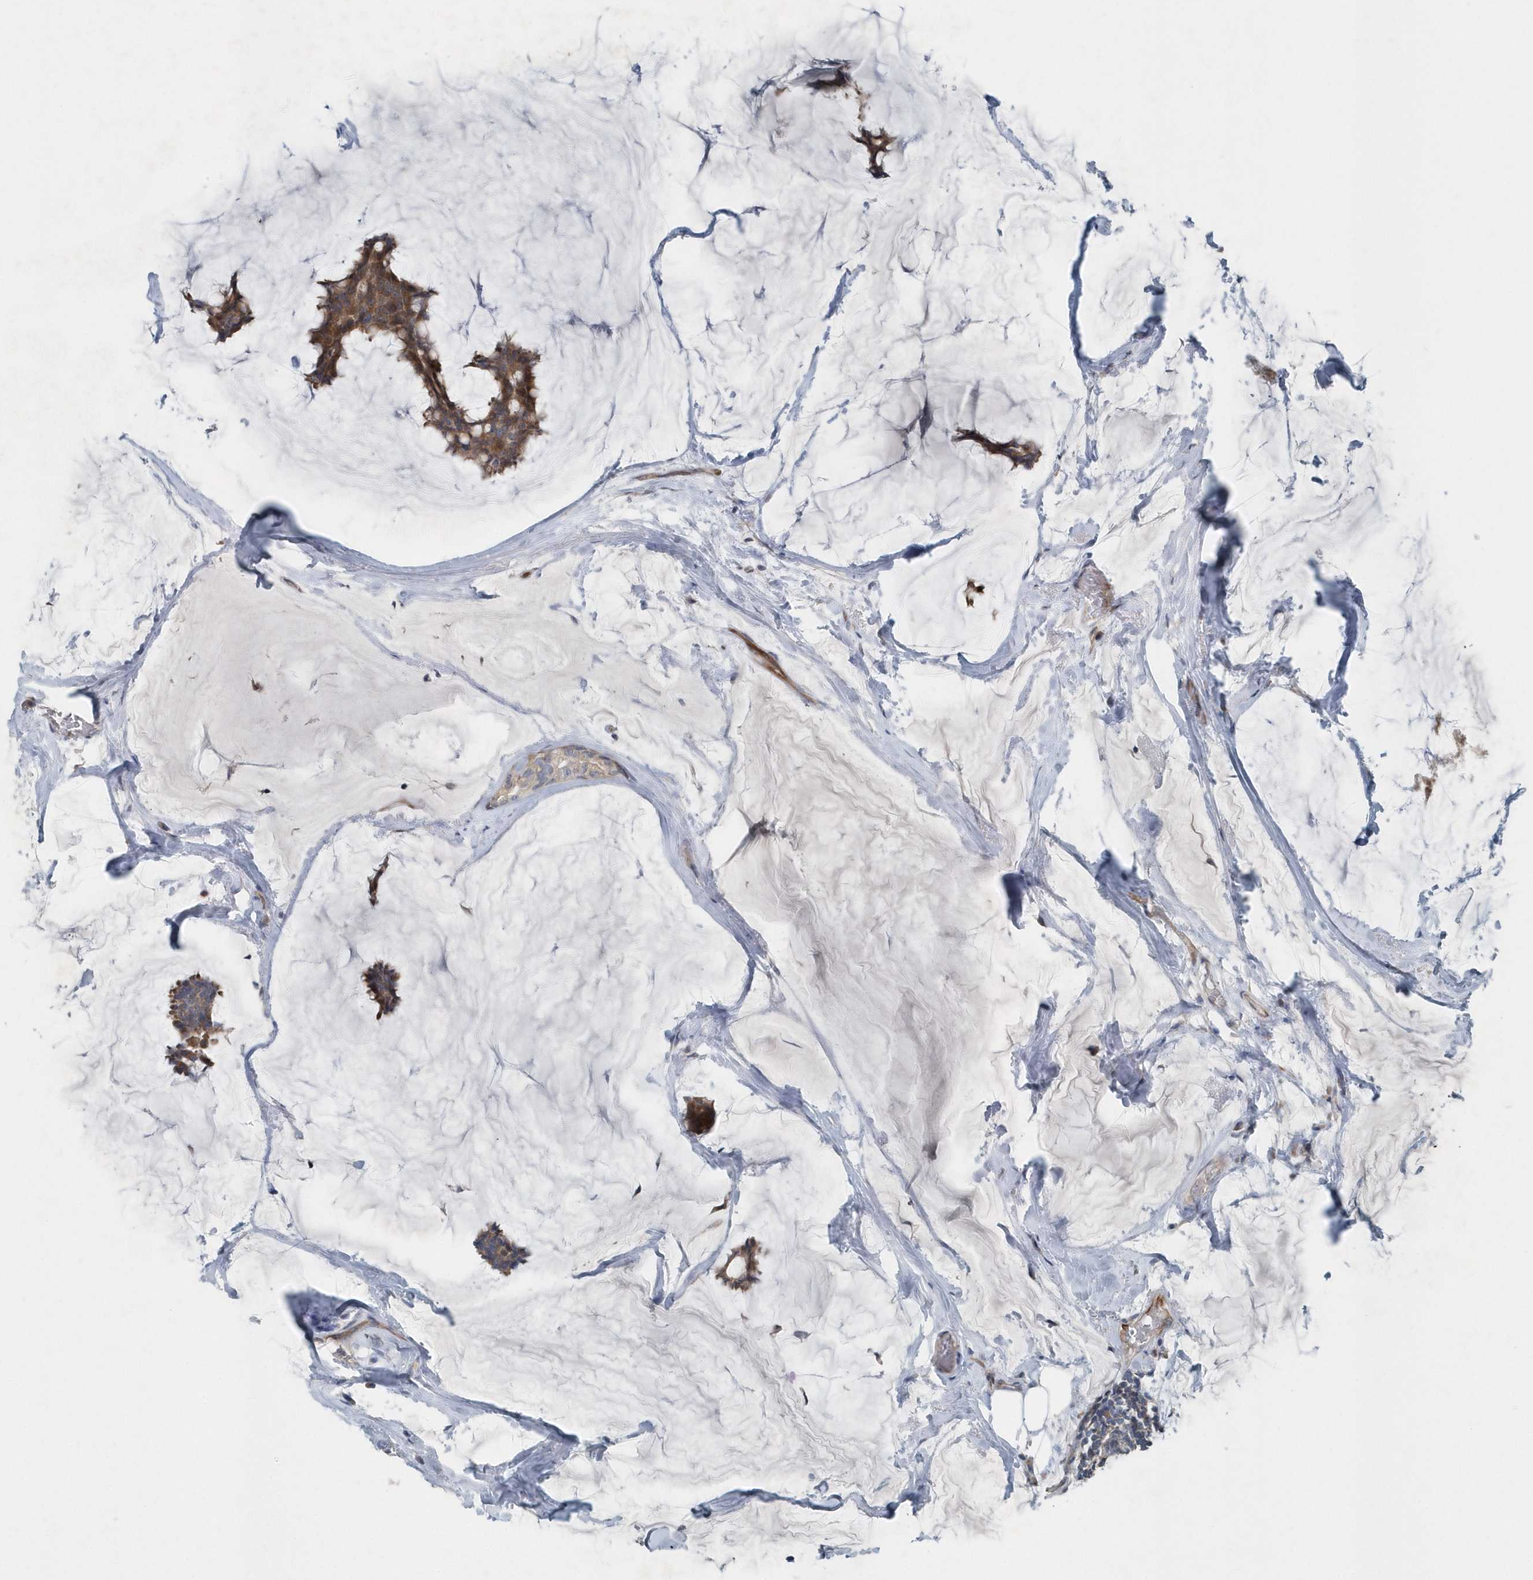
{"staining": {"intensity": "moderate", "quantity": ">75%", "location": "cytoplasmic/membranous"}, "tissue": "breast cancer", "cell_type": "Tumor cells", "image_type": "cancer", "snomed": [{"axis": "morphology", "description": "Duct carcinoma"}, {"axis": "topography", "description": "Breast"}], "caption": "Protein analysis of breast cancer tissue demonstrates moderate cytoplasmic/membranous positivity in about >75% of tumor cells.", "gene": "MCC", "patient": {"sex": "female", "age": 93}}